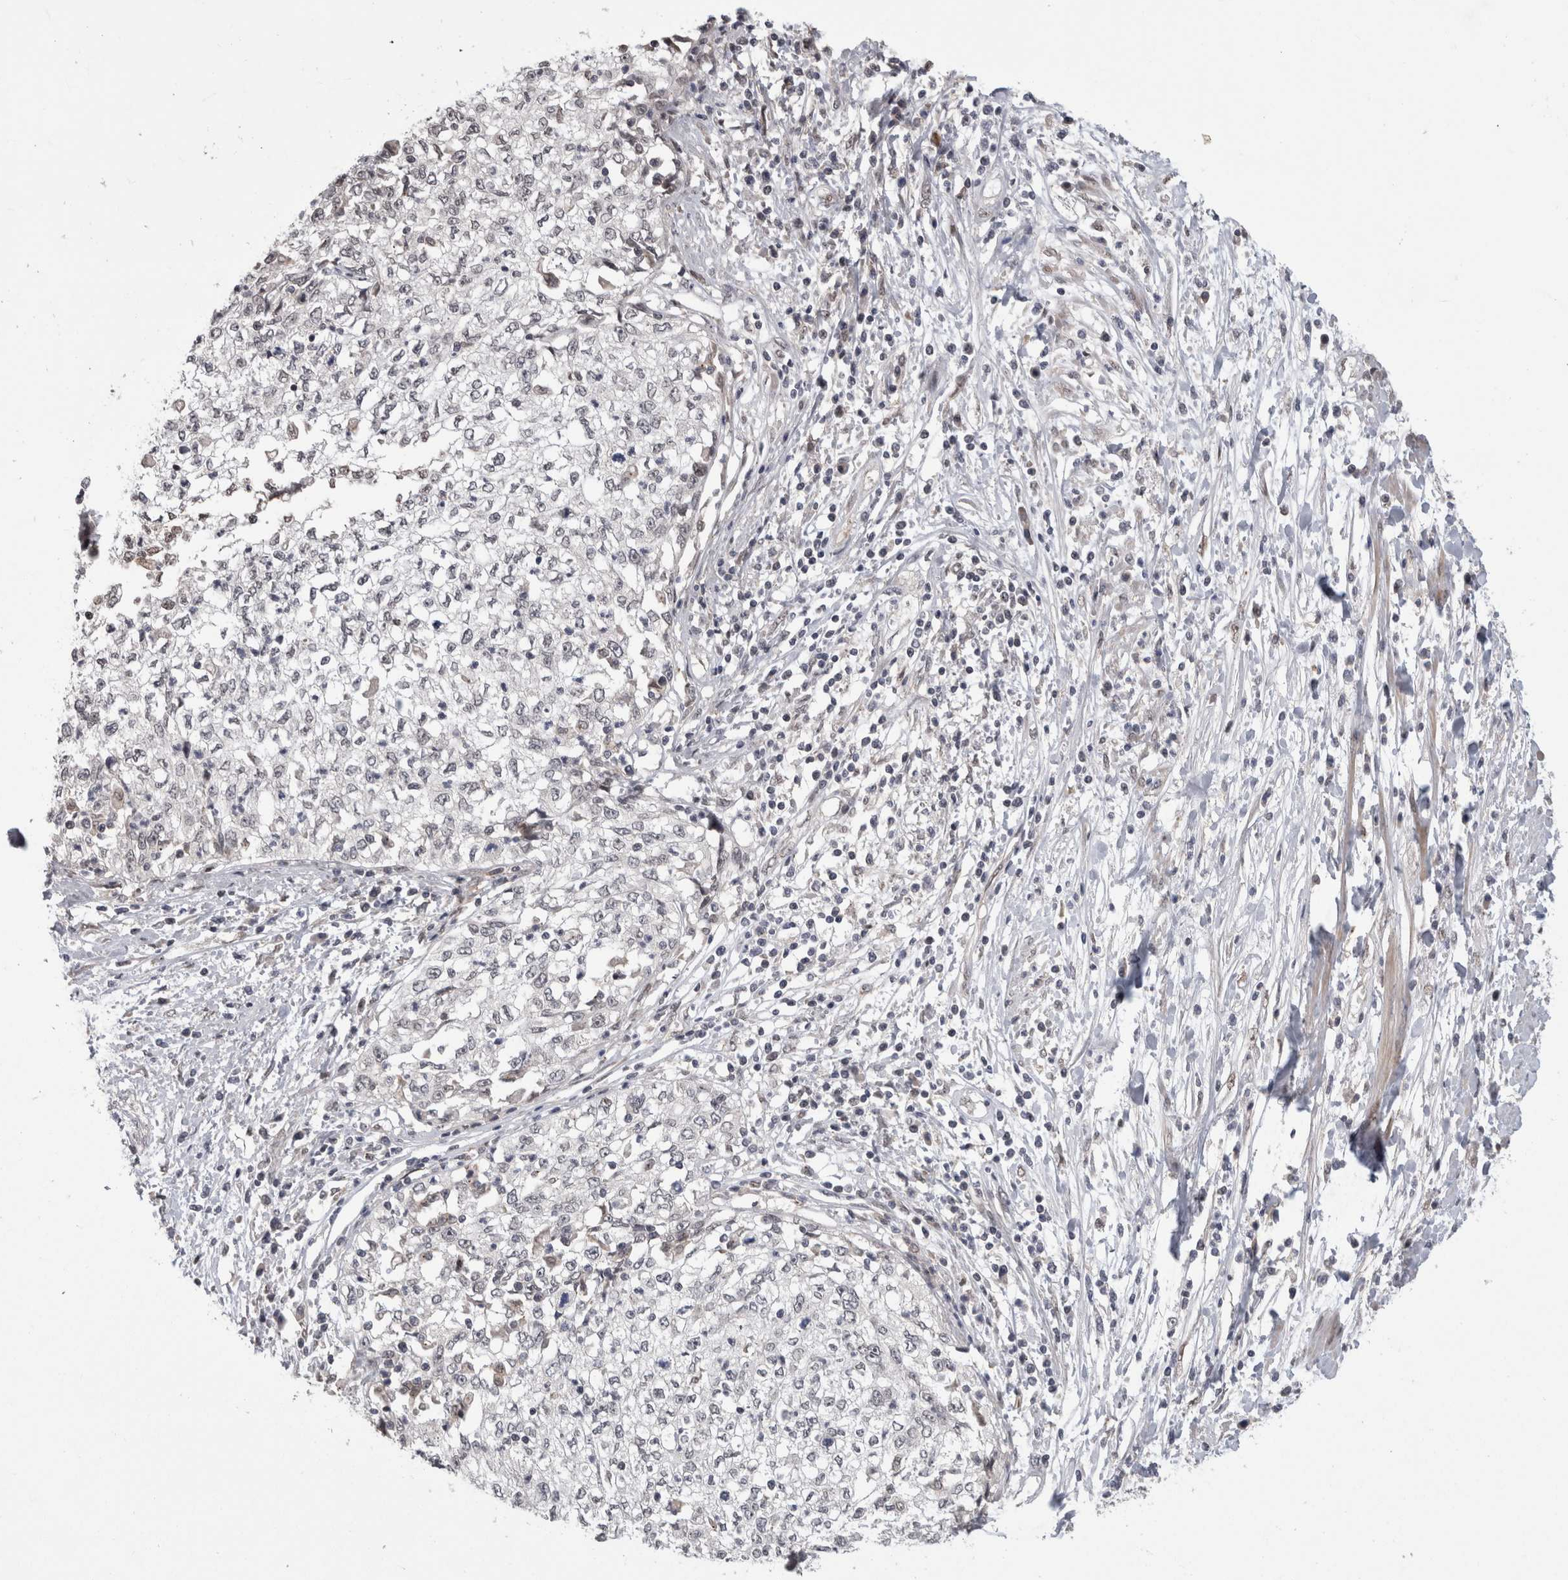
{"staining": {"intensity": "negative", "quantity": "none", "location": "none"}, "tissue": "cervical cancer", "cell_type": "Tumor cells", "image_type": "cancer", "snomed": [{"axis": "morphology", "description": "Squamous cell carcinoma, NOS"}, {"axis": "topography", "description": "Cervix"}], "caption": "The immunohistochemistry image has no significant expression in tumor cells of cervical cancer (squamous cell carcinoma) tissue.", "gene": "MTBP", "patient": {"sex": "female", "age": 57}}